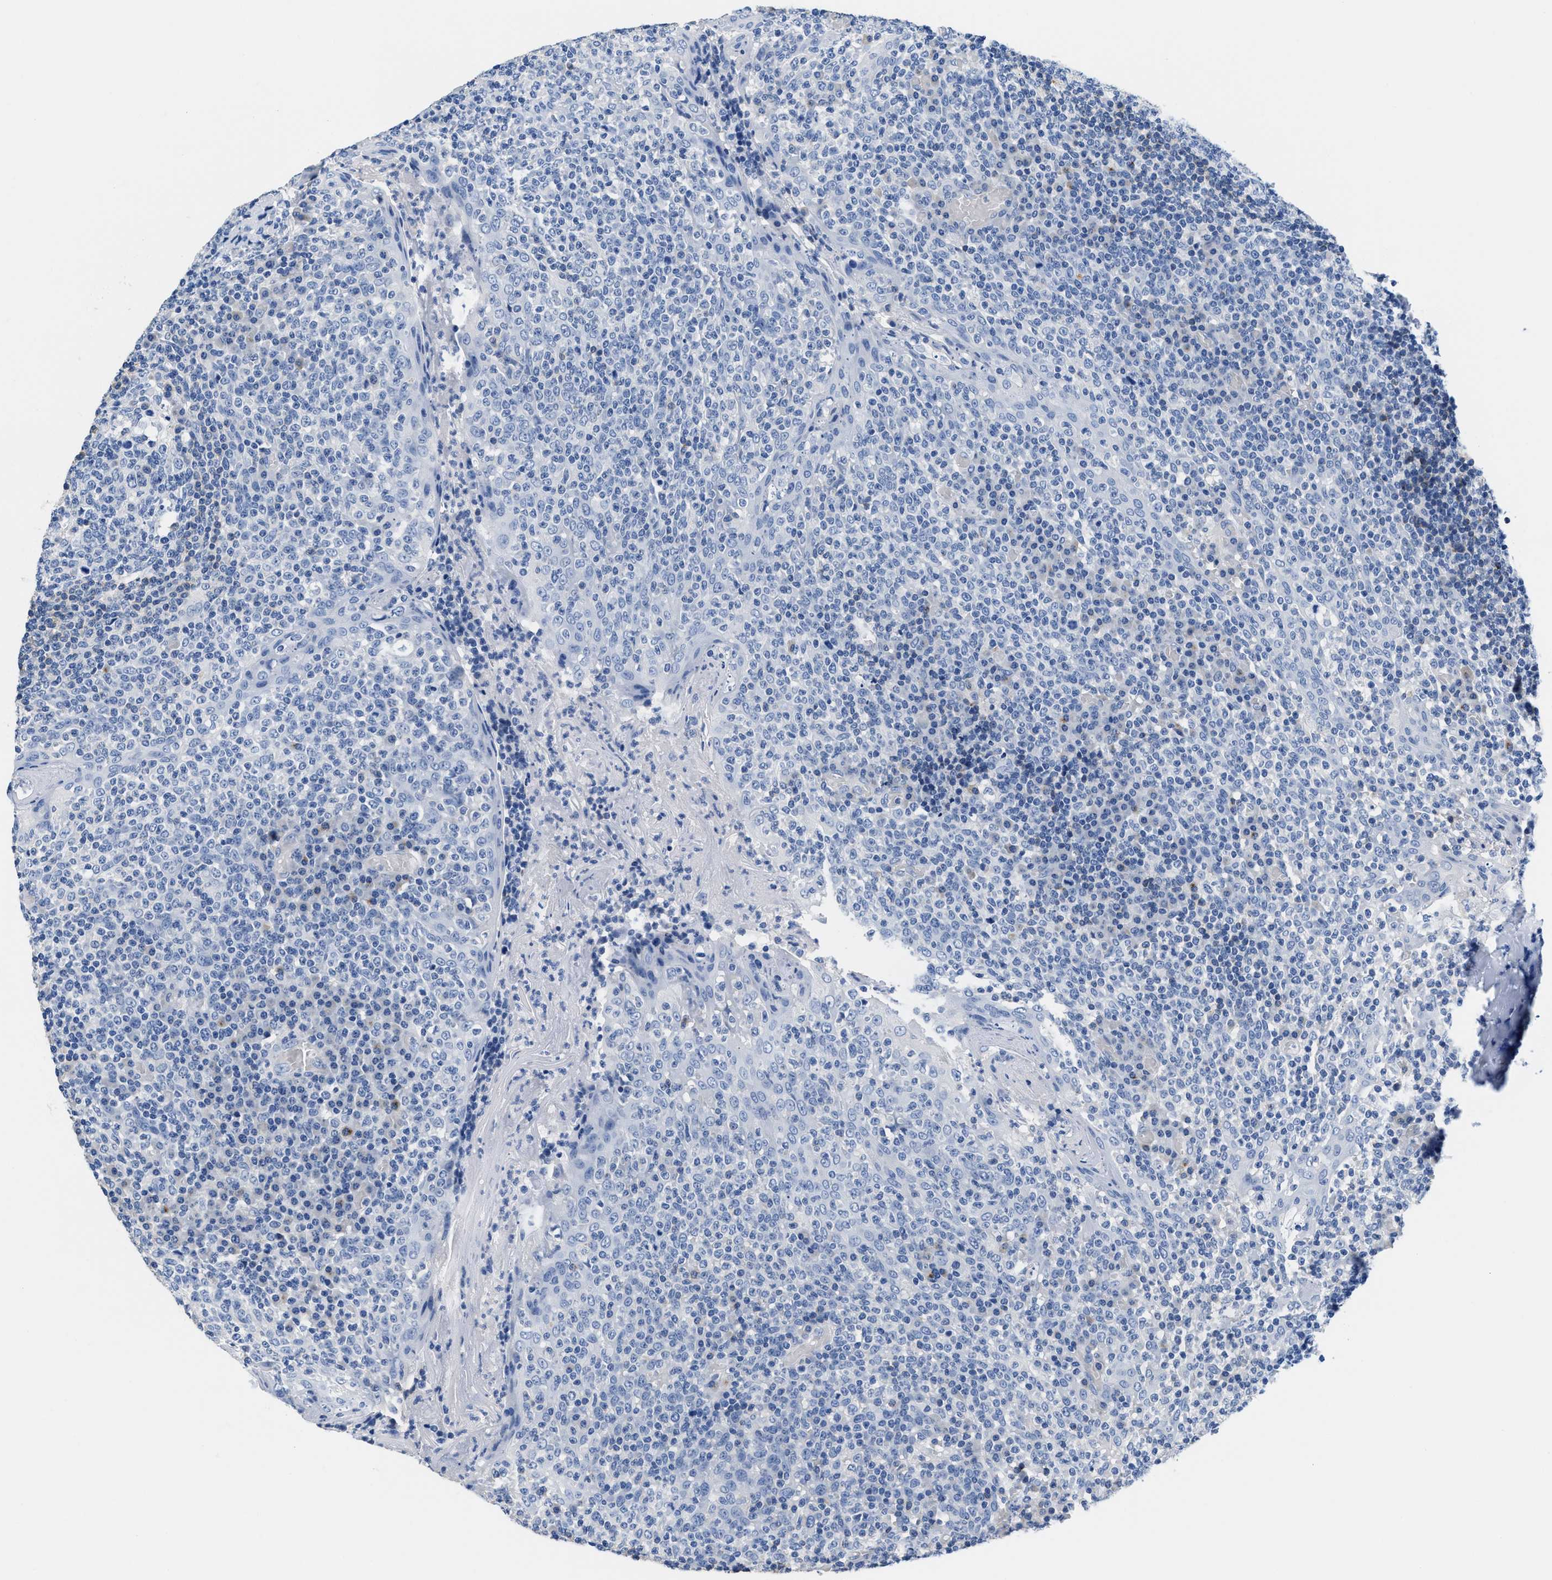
{"staining": {"intensity": "negative", "quantity": "none", "location": "none"}, "tissue": "tonsil", "cell_type": "Germinal center cells", "image_type": "normal", "snomed": [{"axis": "morphology", "description": "Normal tissue, NOS"}, {"axis": "topography", "description": "Tonsil"}], "caption": "Immunohistochemistry (IHC) image of benign human tonsil stained for a protein (brown), which demonstrates no expression in germinal center cells.", "gene": "SLFN13", "patient": {"sex": "female", "age": 19}}